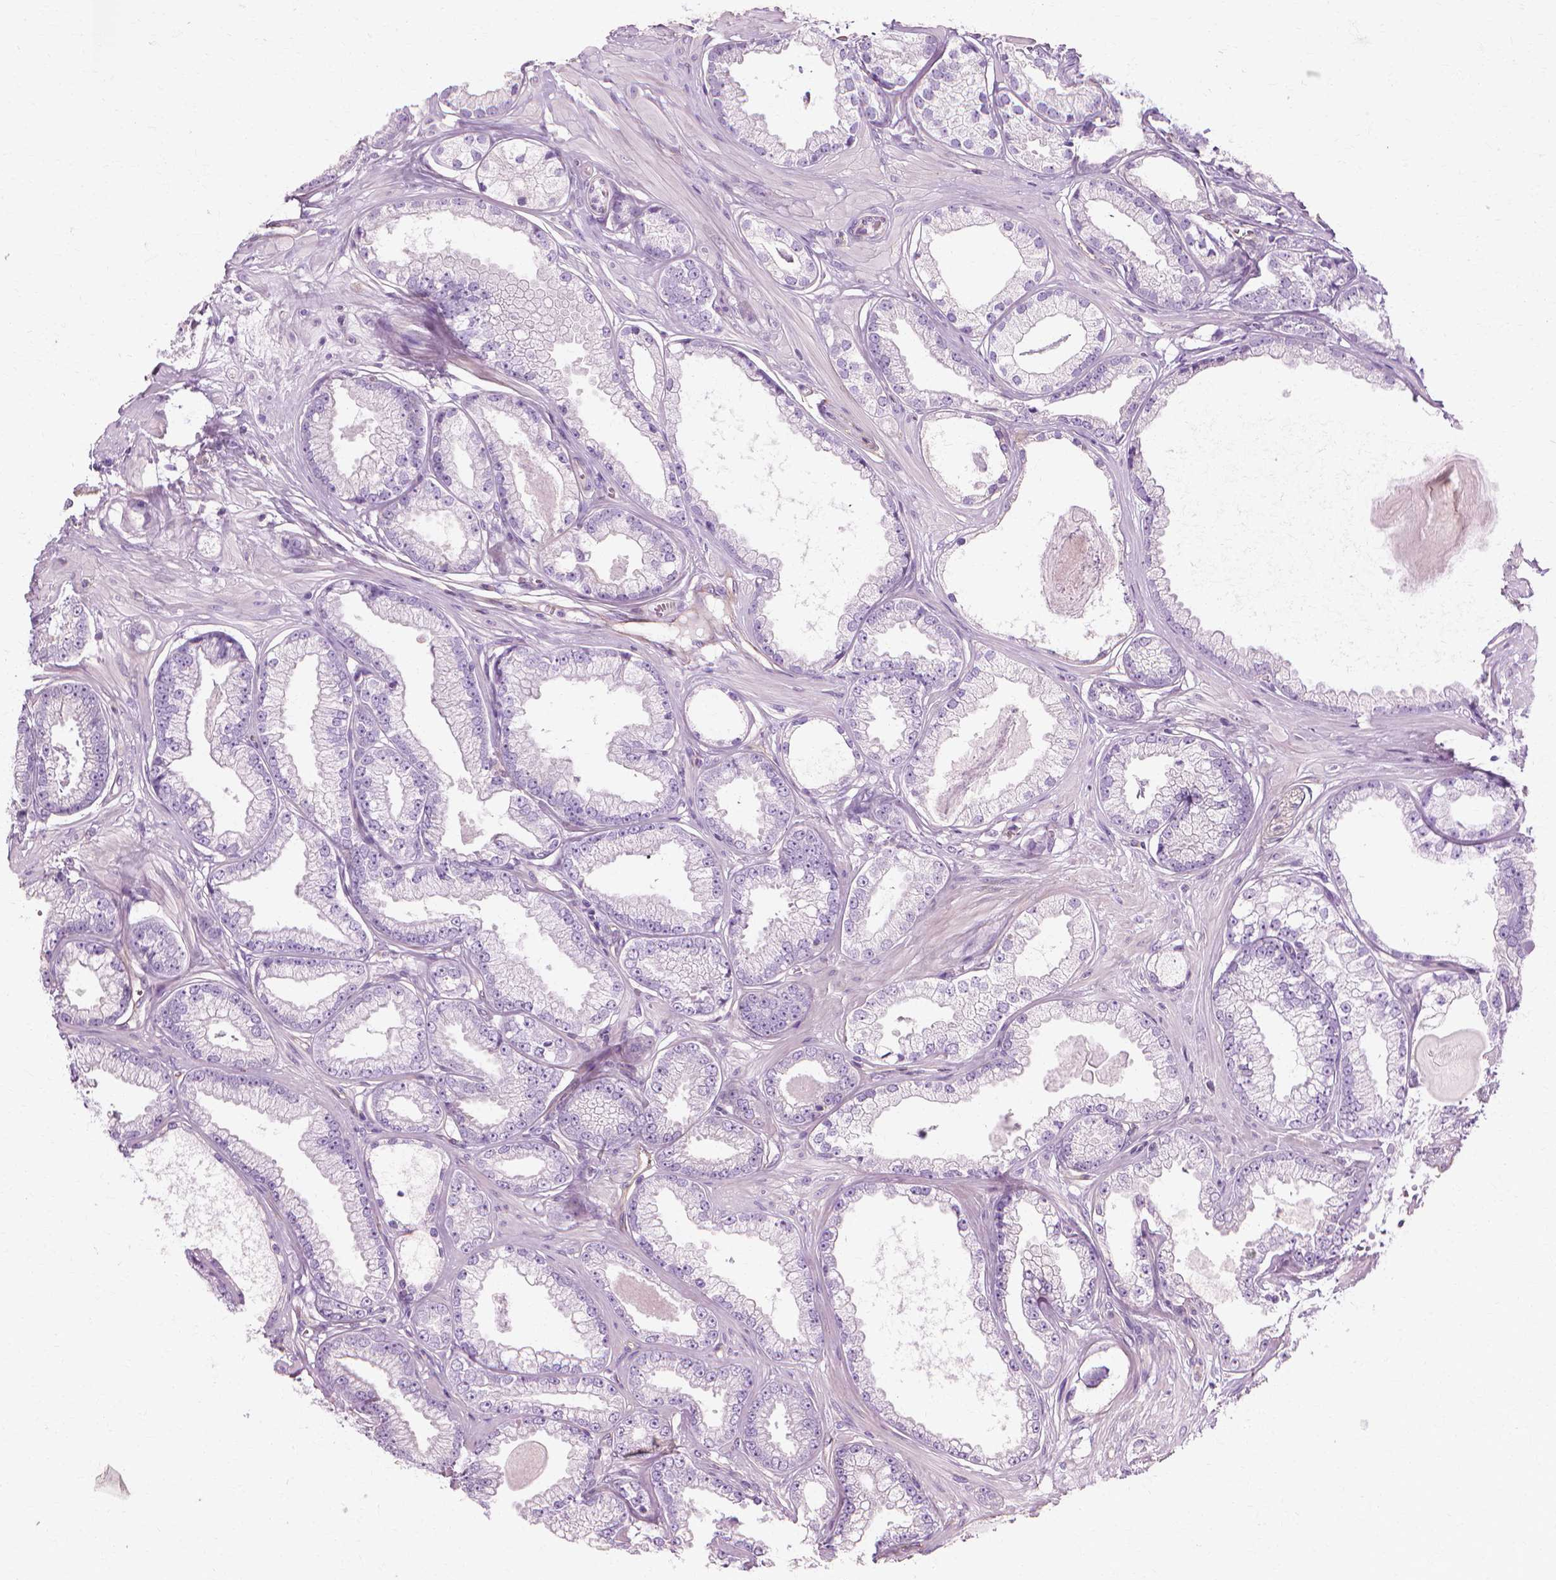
{"staining": {"intensity": "negative", "quantity": "none", "location": "none"}, "tissue": "prostate cancer", "cell_type": "Tumor cells", "image_type": "cancer", "snomed": [{"axis": "morphology", "description": "Adenocarcinoma, Low grade"}, {"axis": "topography", "description": "Prostate"}], "caption": "A histopathology image of human prostate adenocarcinoma (low-grade) is negative for staining in tumor cells. (Immunohistochemistry, brightfield microscopy, high magnification).", "gene": "CFAP157", "patient": {"sex": "male", "age": 64}}